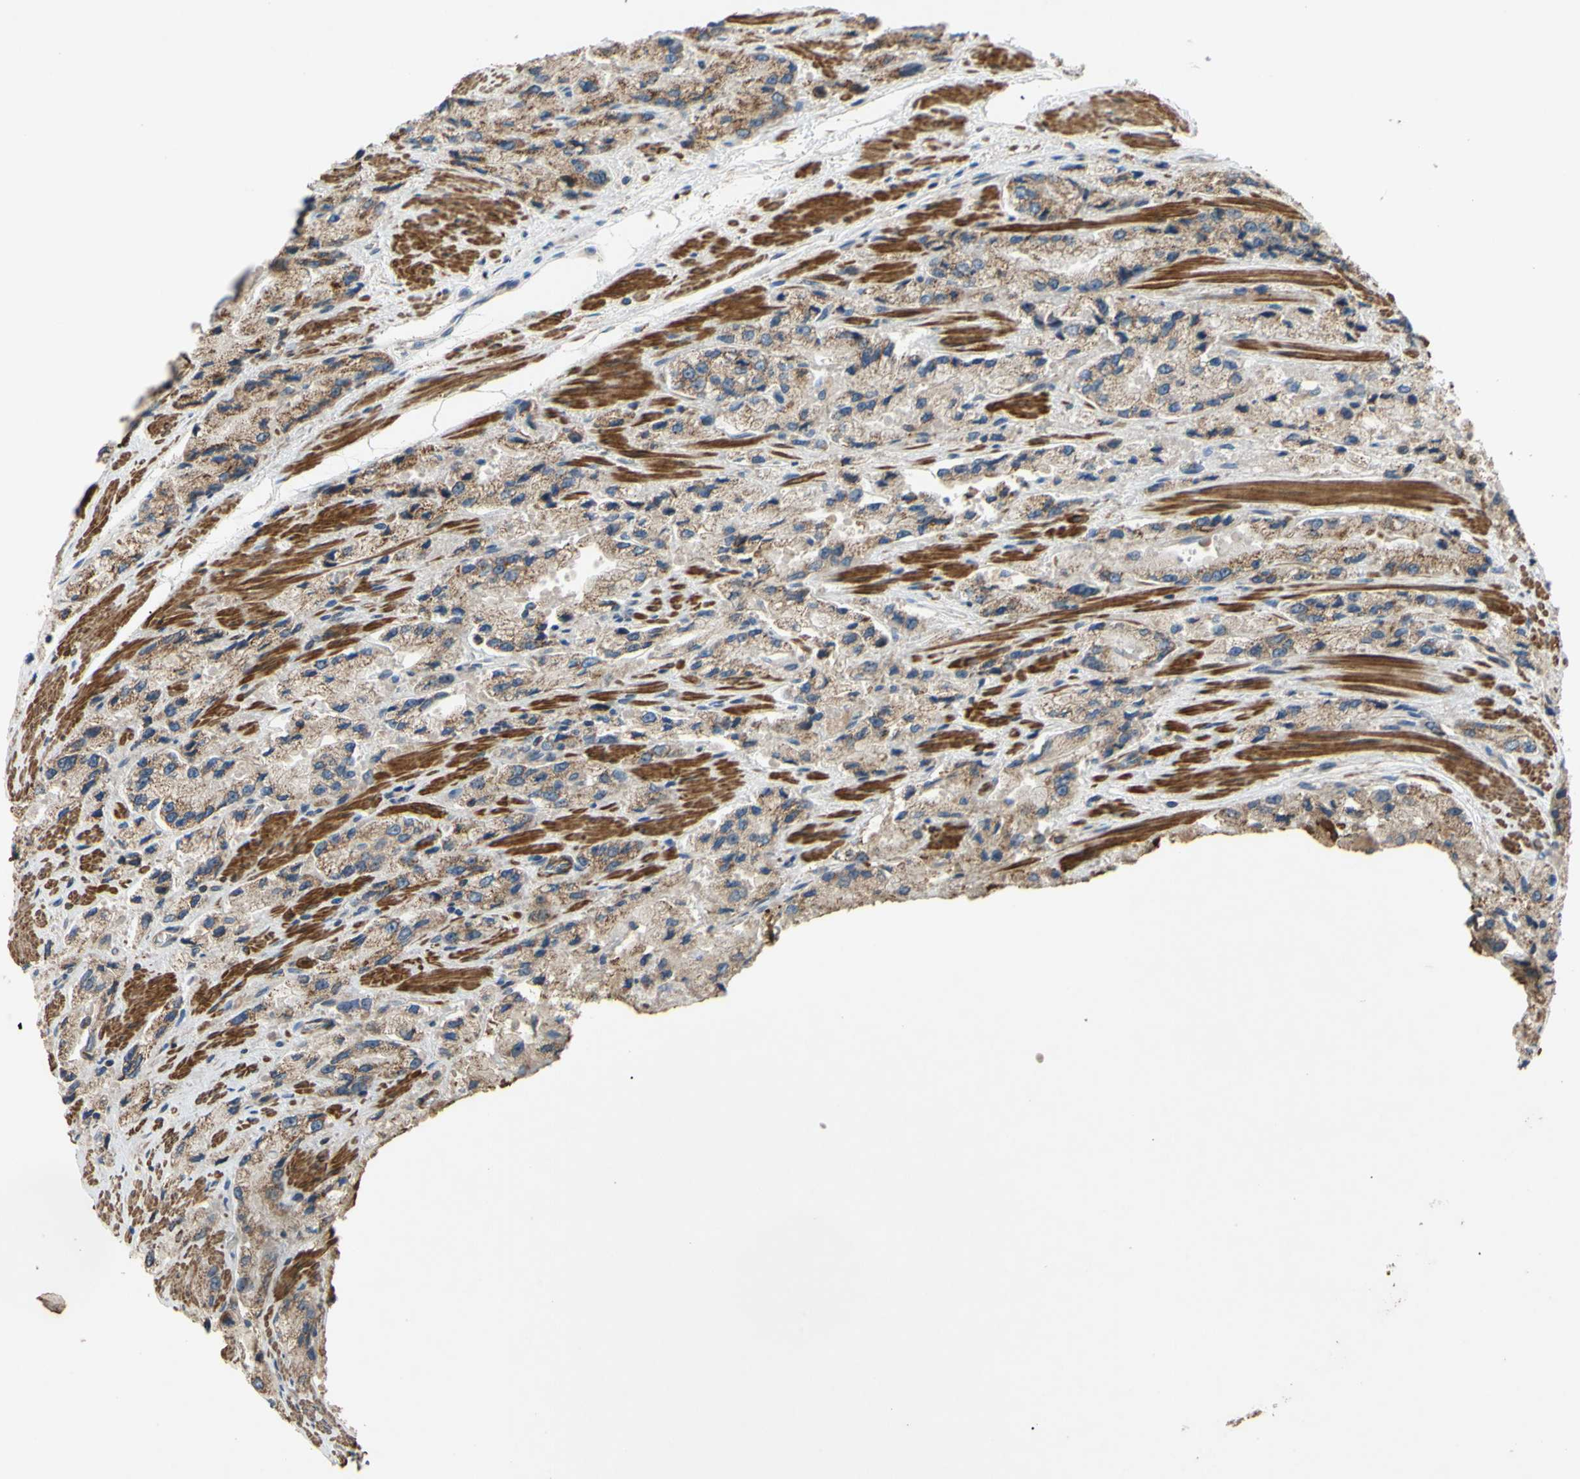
{"staining": {"intensity": "moderate", "quantity": ">75%", "location": "cytoplasmic/membranous"}, "tissue": "prostate cancer", "cell_type": "Tumor cells", "image_type": "cancer", "snomed": [{"axis": "morphology", "description": "Adenocarcinoma, High grade"}, {"axis": "topography", "description": "Prostate"}], "caption": "This image reveals prostate high-grade adenocarcinoma stained with immunohistochemistry (IHC) to label a protein in brown. The cytoplasmic/membranous of tumor cells show moderate positivity for the protein. Nuclei are counter-stained blue.", "gene": "PARD6A", "patient": {"sex": "male", "age": 58}}